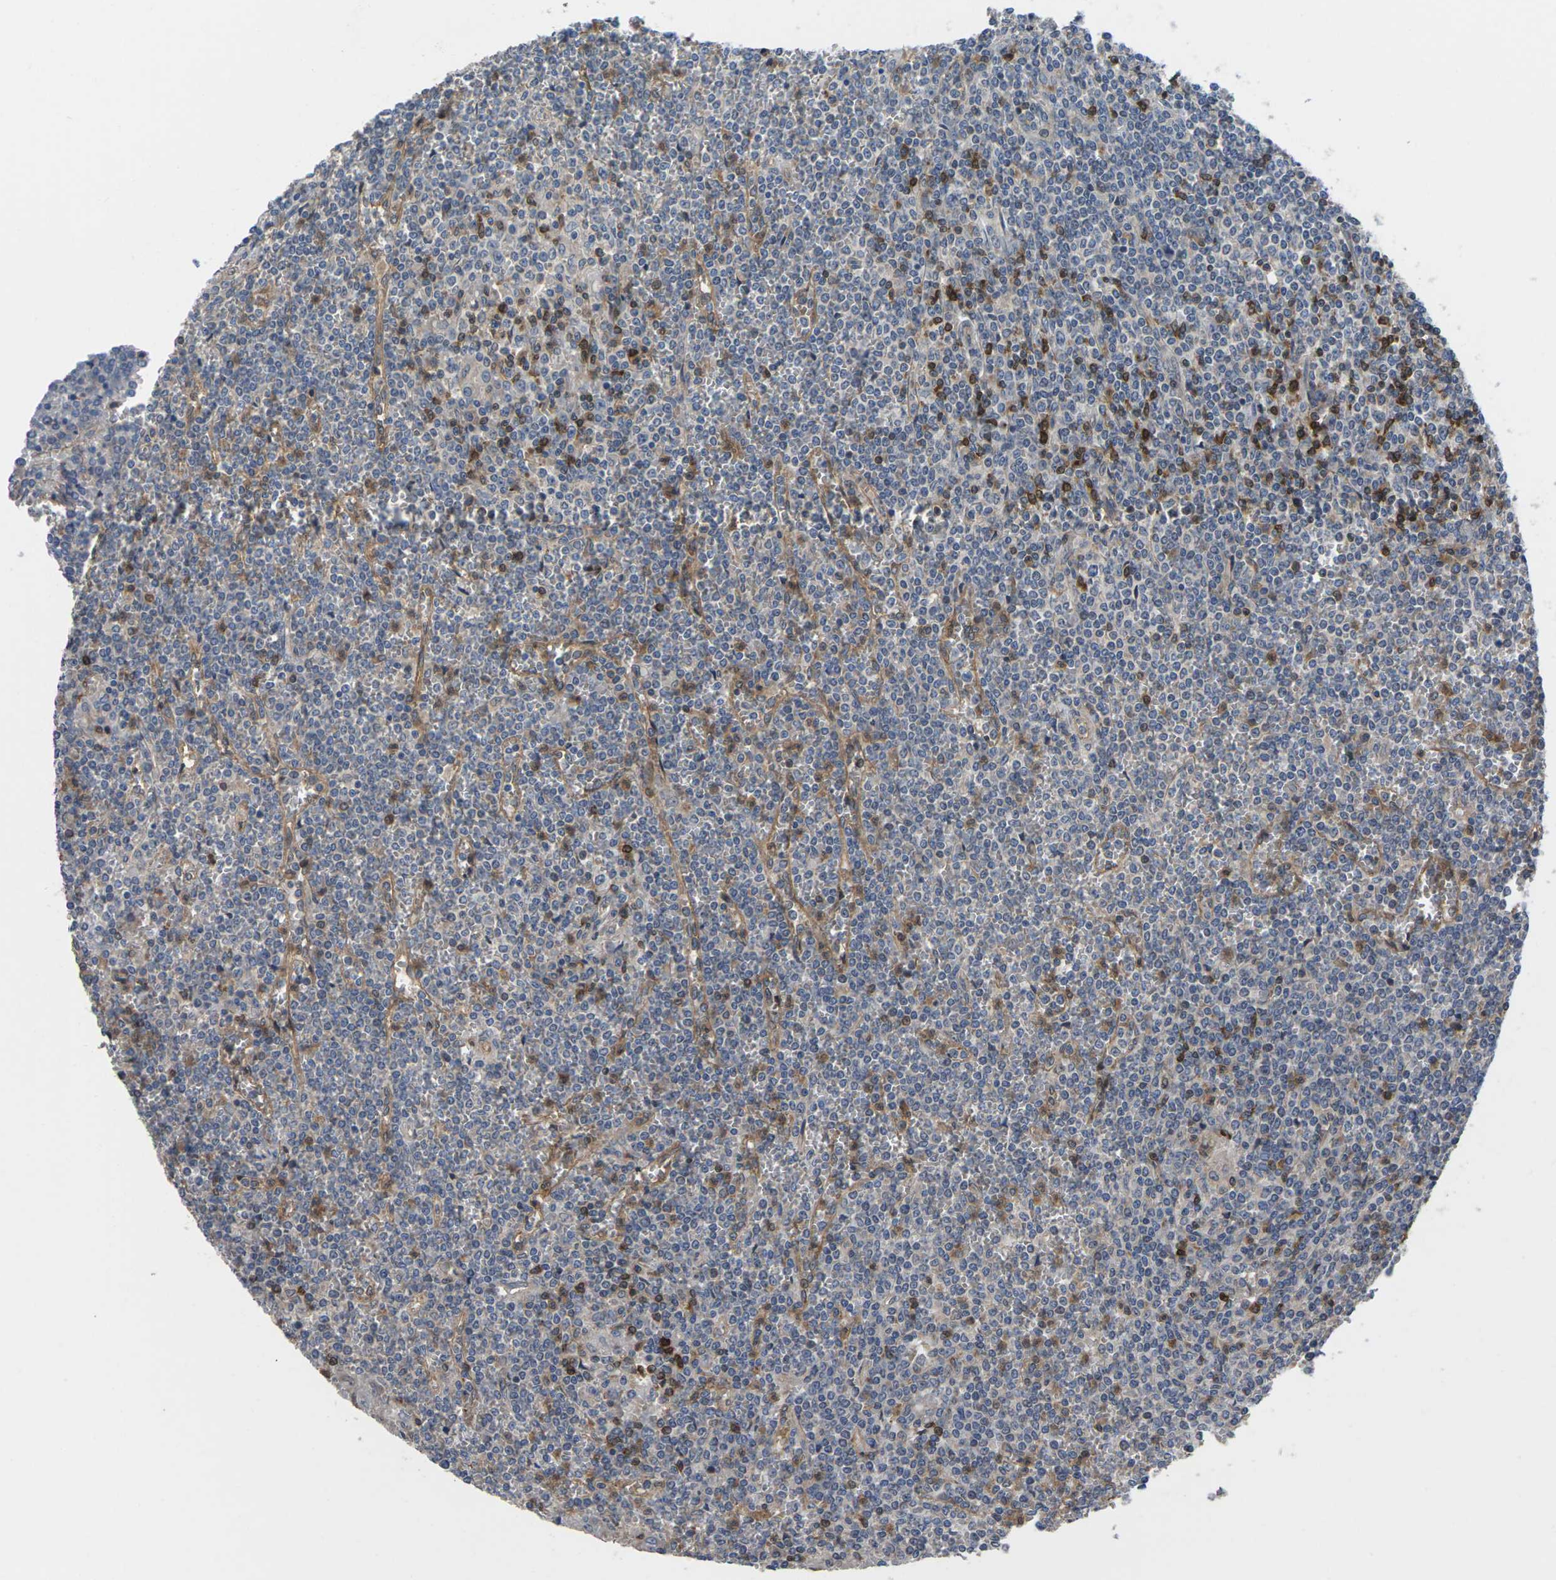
{"staining": {"intensity": "moderate", "quantity": "<25%", "location": "cytoplasmic/membranous"}, "tissue": "lymphoma", "cell_type": "Tumor cells", "image_type": "cancer", "snomed": [{"axis": "morphology", "description": "Malignant lymphoma, non-Hodgkin's type, Low grade"}, {"axis": "topography", "description": "Spleen"}], "caption": "Lymphoma stained with DAB IHC exhibits low levels of moderate cytoplasmic/membranous staining in about <25% of tumor cells.", "gene": "TIAM1", "patient": {"sex": "female", "age": 19}}